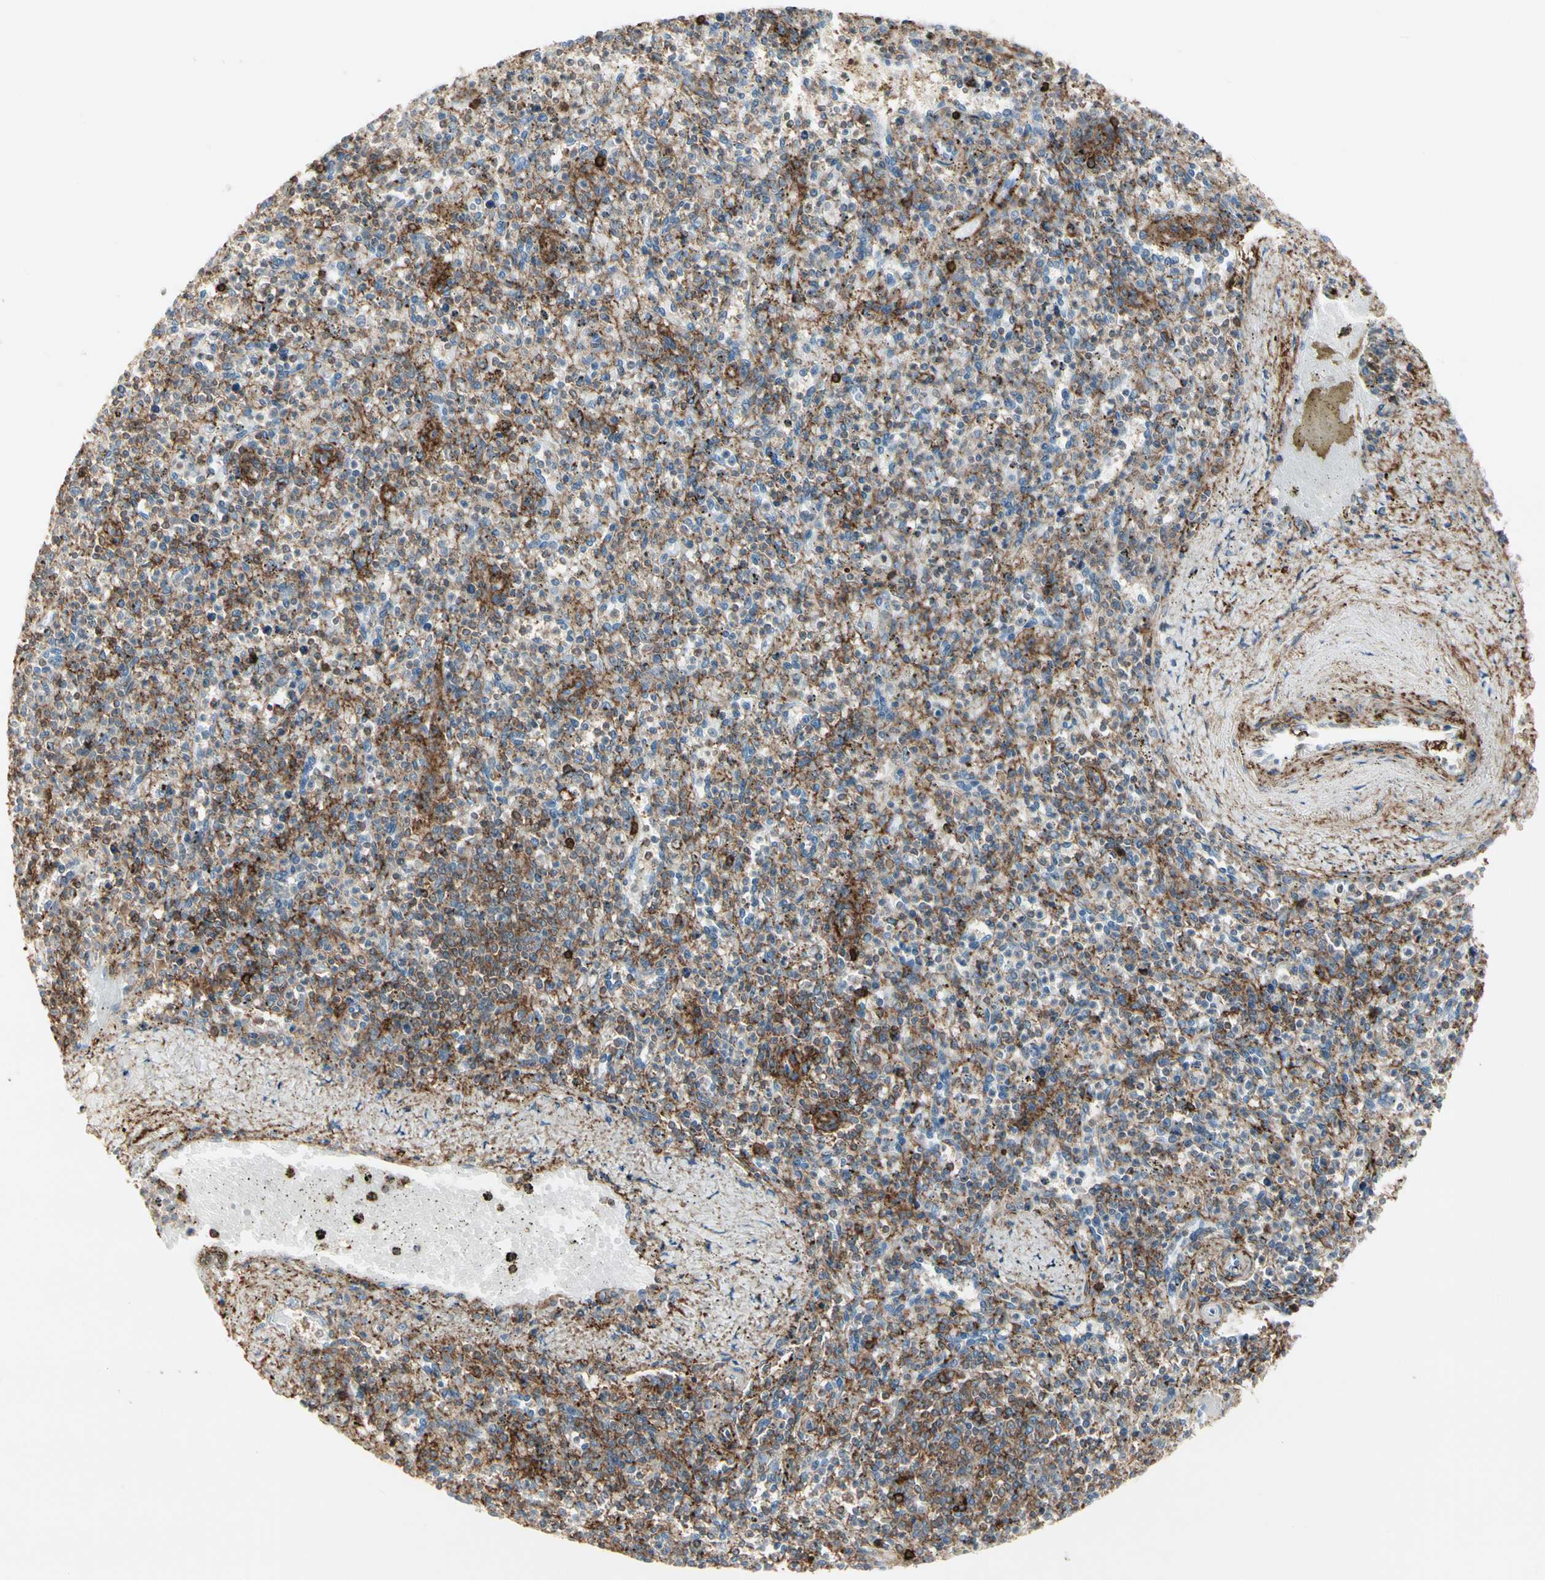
{"staining": {"intensity": "strong", "quantity": "25%-75%", "location": "cytoplasmic/membranous"}, "tissue": "spleen", "cell_type": "Cells in red pulp", "image_type": "normal", "snomed": [{"axis": "morphology", "description": "Normal tissue, NOS"}, {"axis": "topography", "description": "Spleen"}], "caption": "Immunohistochemical staining of normal human spleen demonstrates high levels of strong cytoplasmic/membranous staining in approximately 25%-75% of cells in red pulp.", "gene": "CLEC2B", "patient": {"sex": "male", "age": 72}}